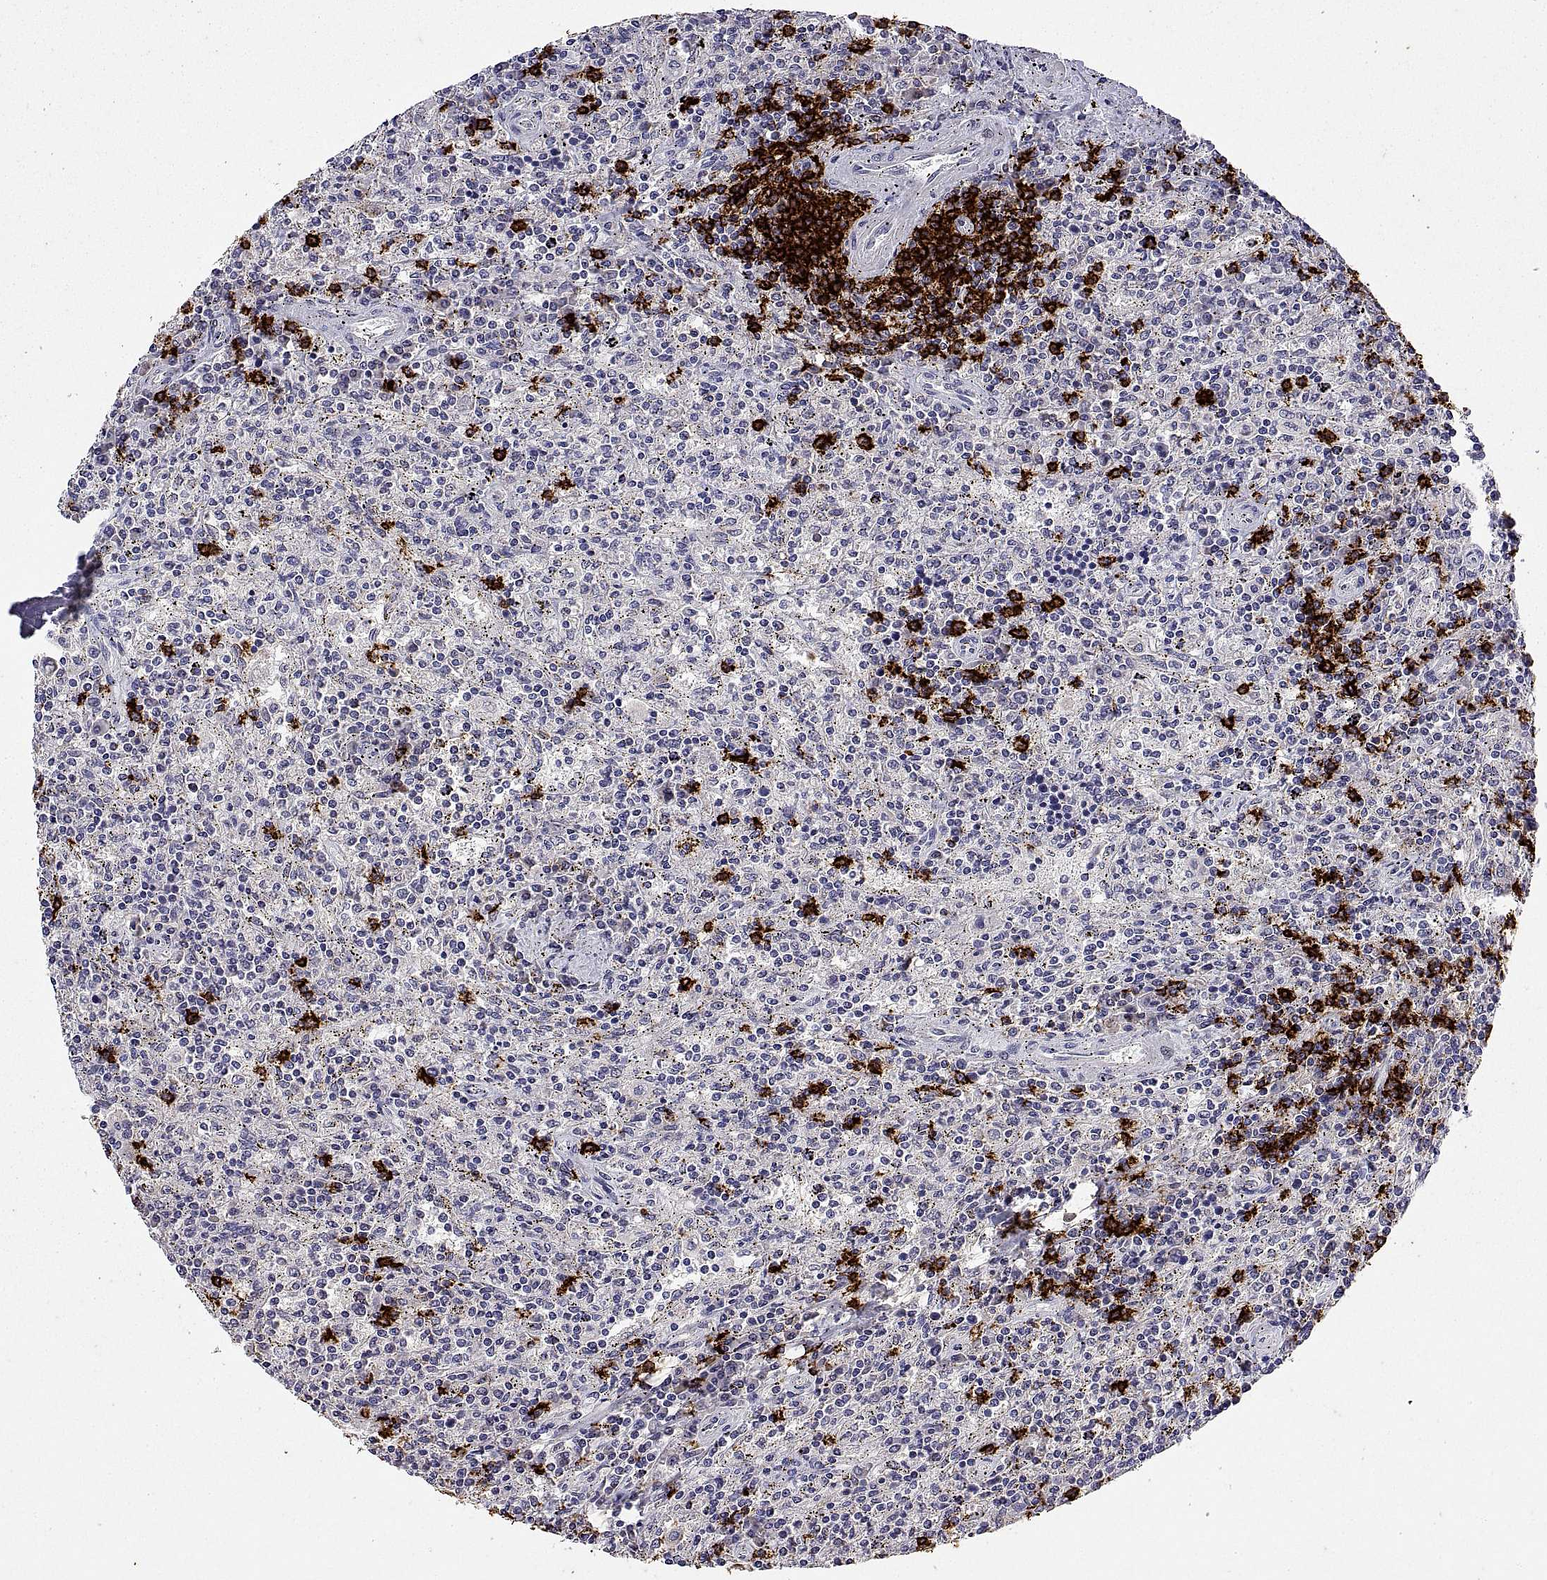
{"staining": {"intensity": "strong", "quantity": "<25%", "location": "cytoplasmic/membranous"}, "tissue": "lymphoma", "cell_type": "Tumor cells", "image_type": "cancer", "snomed": [{"axis": "morphology", "description": "Malignant lymphoma, non-Hodgkin's type, Low grade"}, {"axis": "topography", "description": "Spleen"}], "caption": "Protein staining of malignant lymphoma, non-Hodgkin's type (low-grade) tissue displays strong cytoplasmic/membranous positivity in about <25% of tumor cells.", "gene": "MS4A1", "patient": {"sex": "male", "age": 62}}